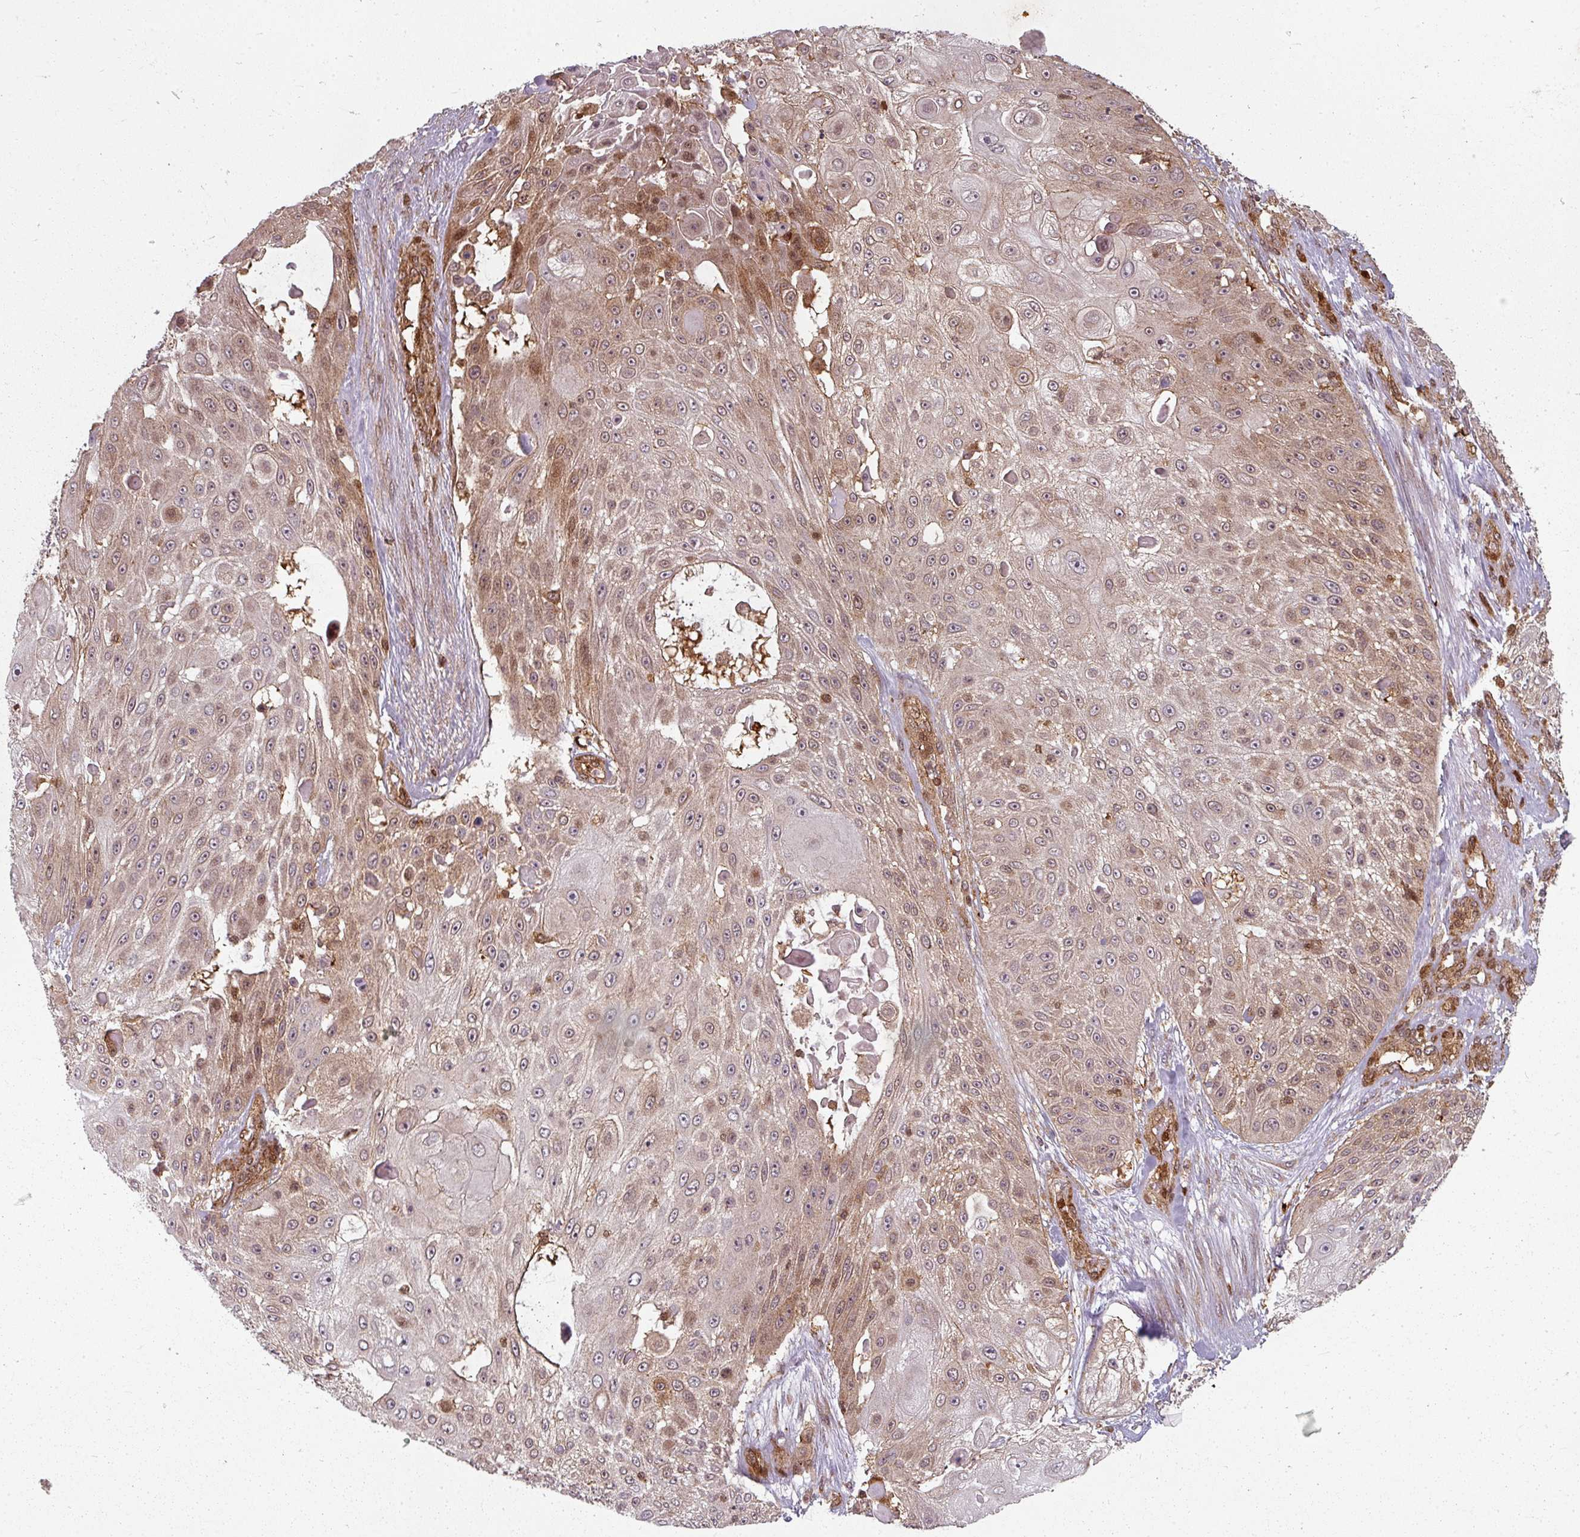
{"staining": {"intensity": "moderate", "quantity": "25%-75%", "location": "cytoplasmic/membranous"}, "tissue": "skin cancer", "cell_type": "Tumor cells", "image_type": "cancer", "snomed": [{"axis": "morphology", "description": "Squamous cell carcinoma, NOS"}, {"axis": "topography", "description": "Skin"}], "caption": "Immunohistochemistry (IHC) of skin squamous cell carcinoma shows medium levels of moderate cytoplasmic/membranous staining in about 25%-75% of tumor cells.", "gene": "CLIC1", "patient": {"sex": "female", "age": 86}}